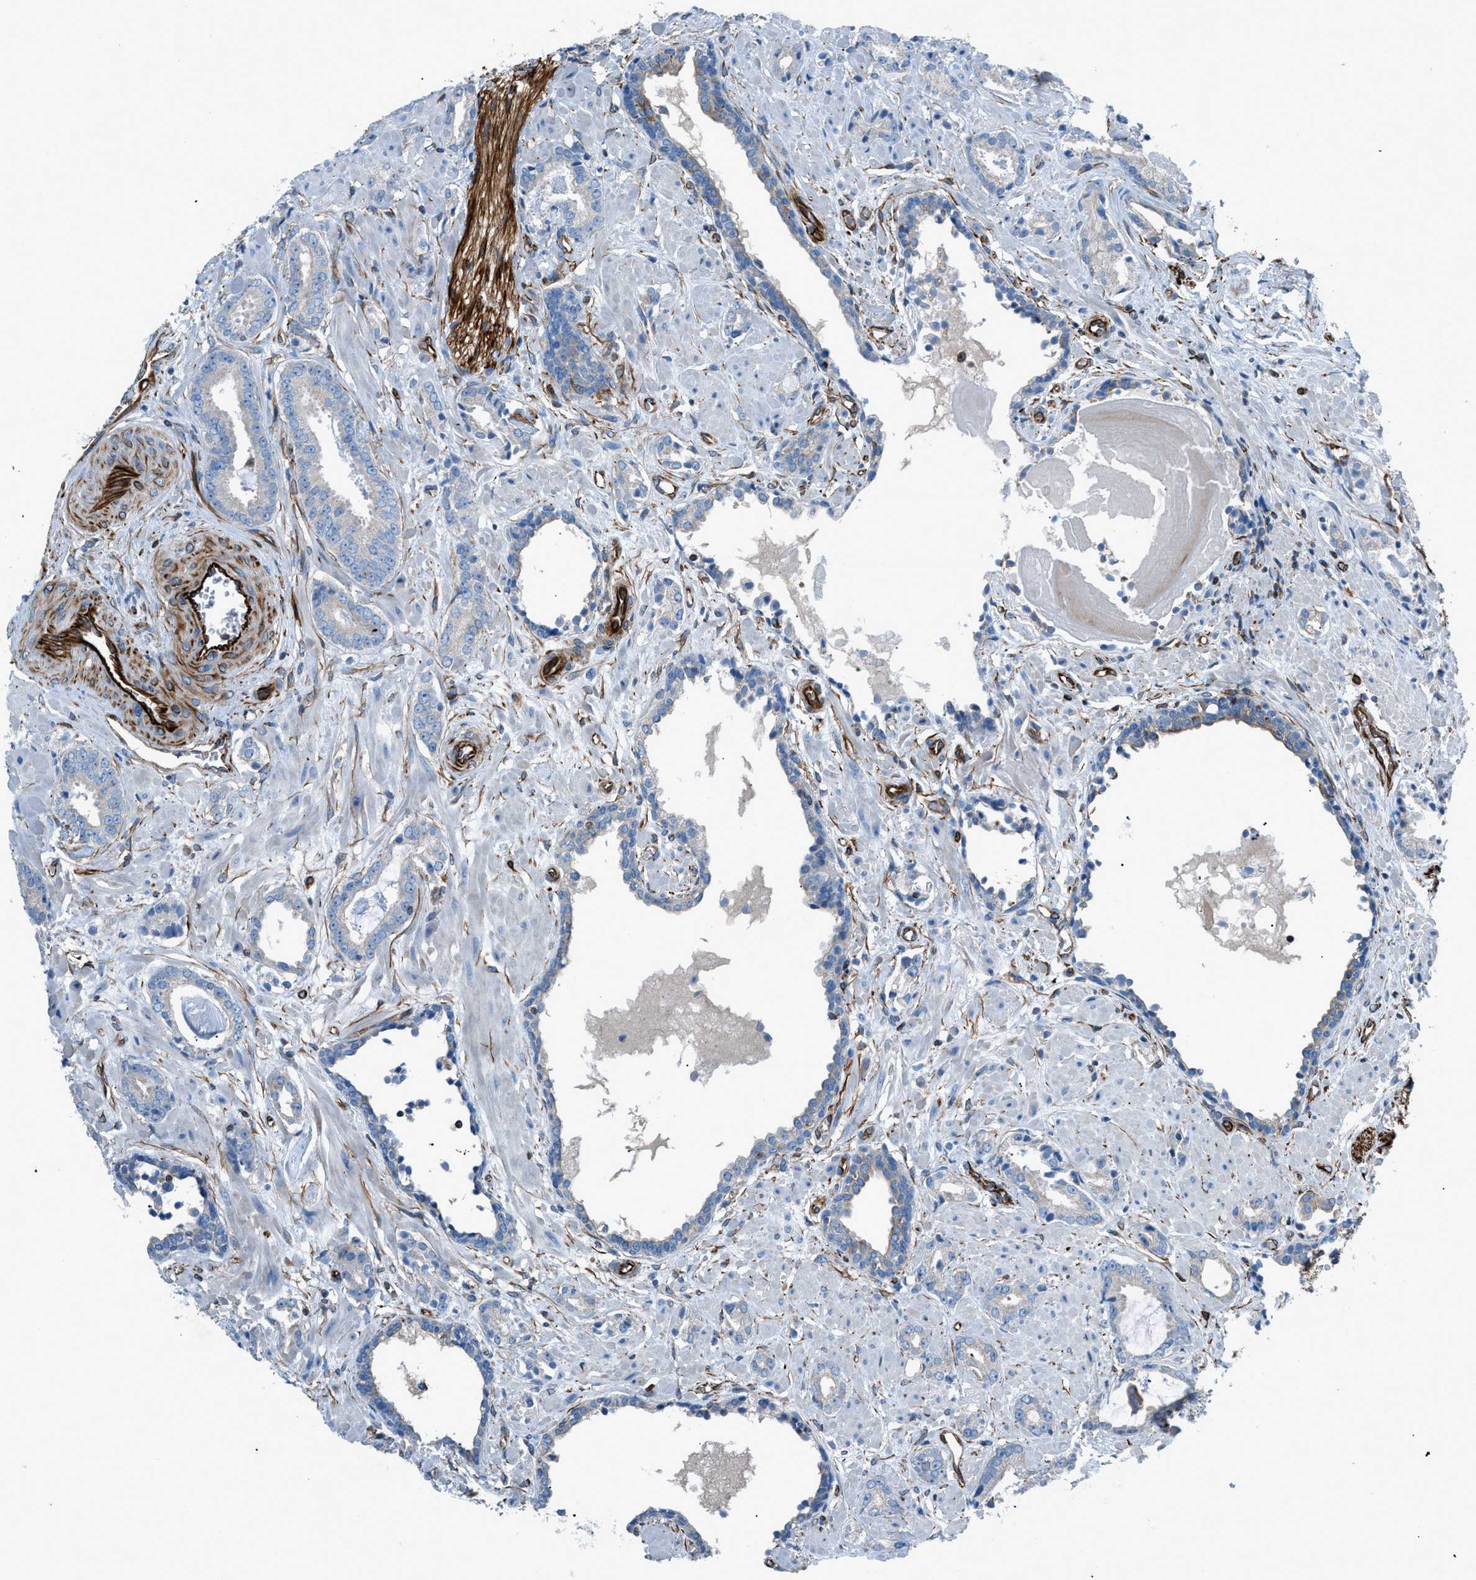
{"staining": {"intensity": "negative", "quantity": "none", "location": "none"}, "tissue": "prostate cancer", "cell_type": "Tumor cells", "image_type": "cancer", "snomed": [{"axis": "morphology", "description": "Adenocarcinoma, Low grade"}, {"axis": "topography", "description": "Prostate"}], "caption": "The immunohistochemistry (IHC) photomicrograph has no significant expression in tumor cells of low-grade adenocarcinoma (prostate) tissue.", "gene": "CABP7", "patient": {"sex": "male", "age": 53}}